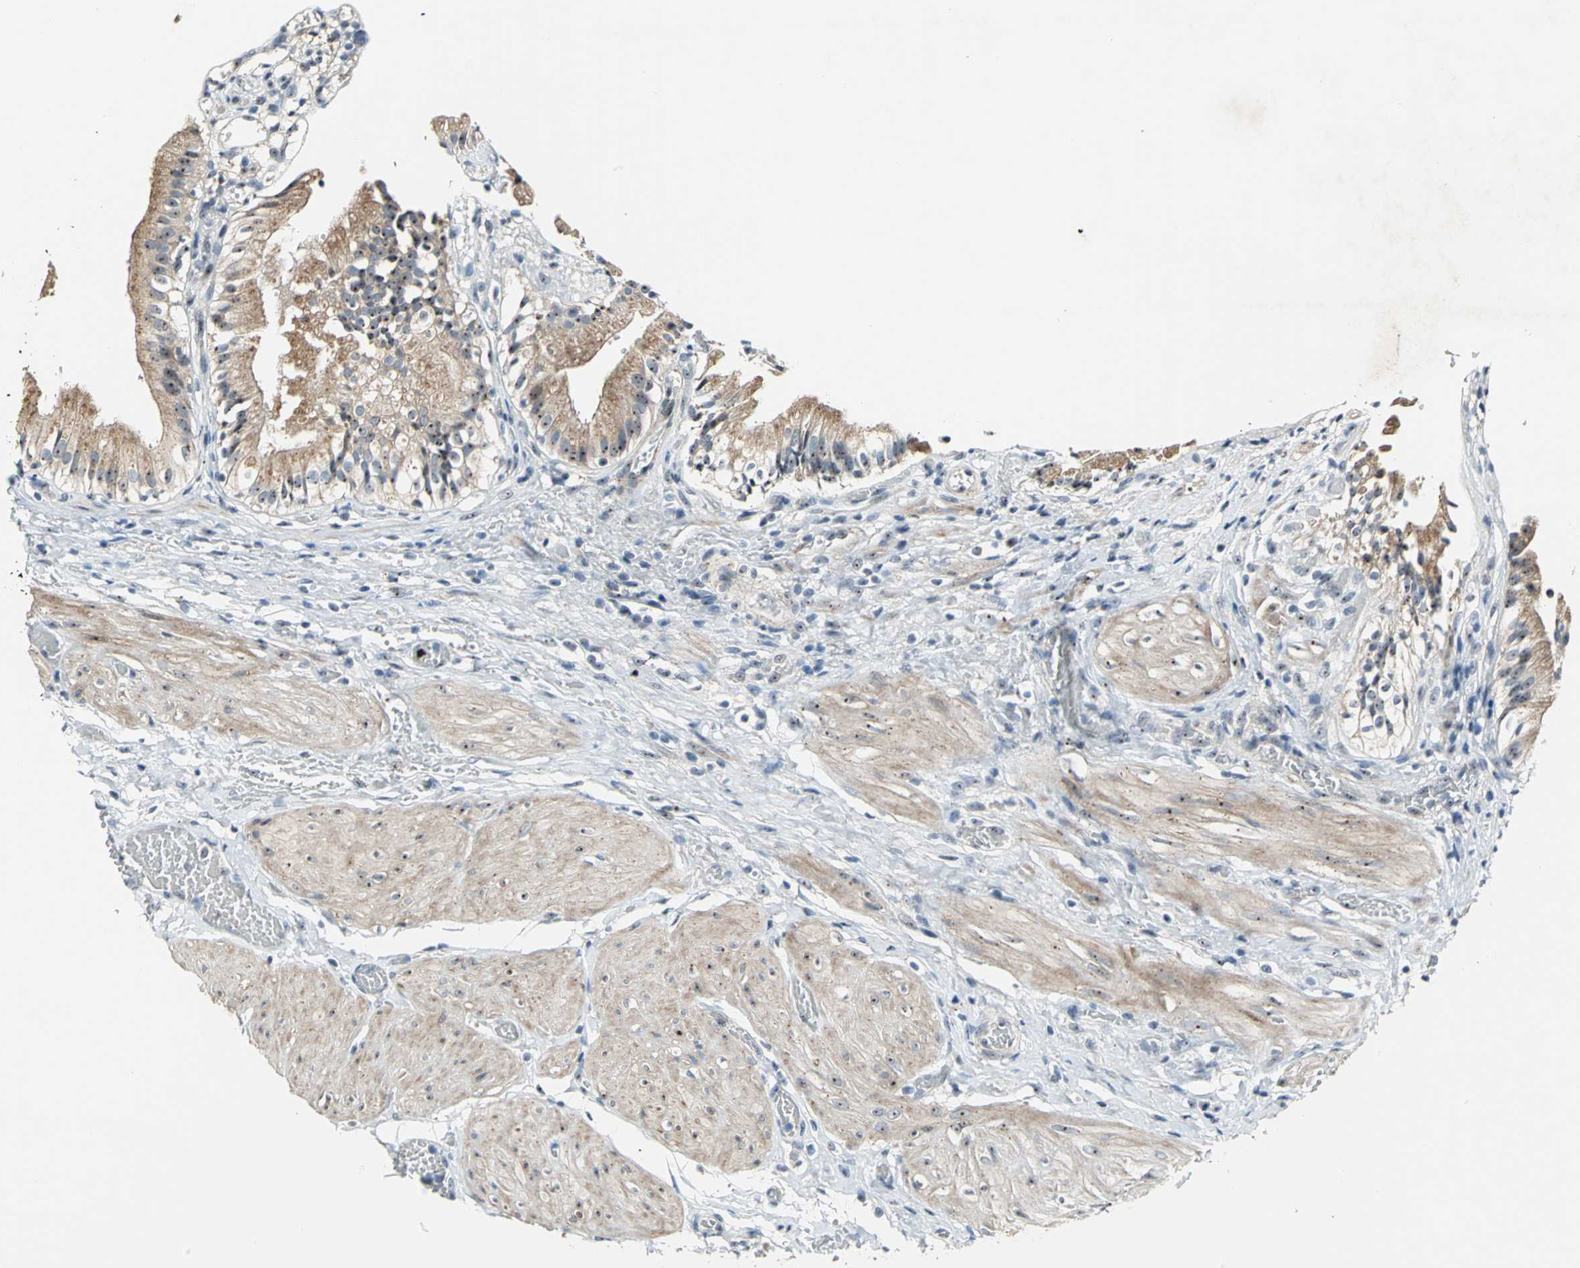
{"staining": {"intensity": "strong", "quantity": ">75%", "location": "nuclear"}, "tissue": "gallbladder", "cell_type": "Glandular cells", "image_type": "normal", "snomed": [{"axis": "morphology", "description": "Normal tissue, NOS"}, {"axis": "topography", "description": "Gallbladder"}], "caption": "Immunohistochemistry (IHC) photomicrograph of unremarkable human gallbladder stained for a protein (brown), which shows high levels of strong nuclear staining in about >75% of glandular cells.", "gene": "MYBBP1A", "patient": {"sex": "male", "age": 65}}